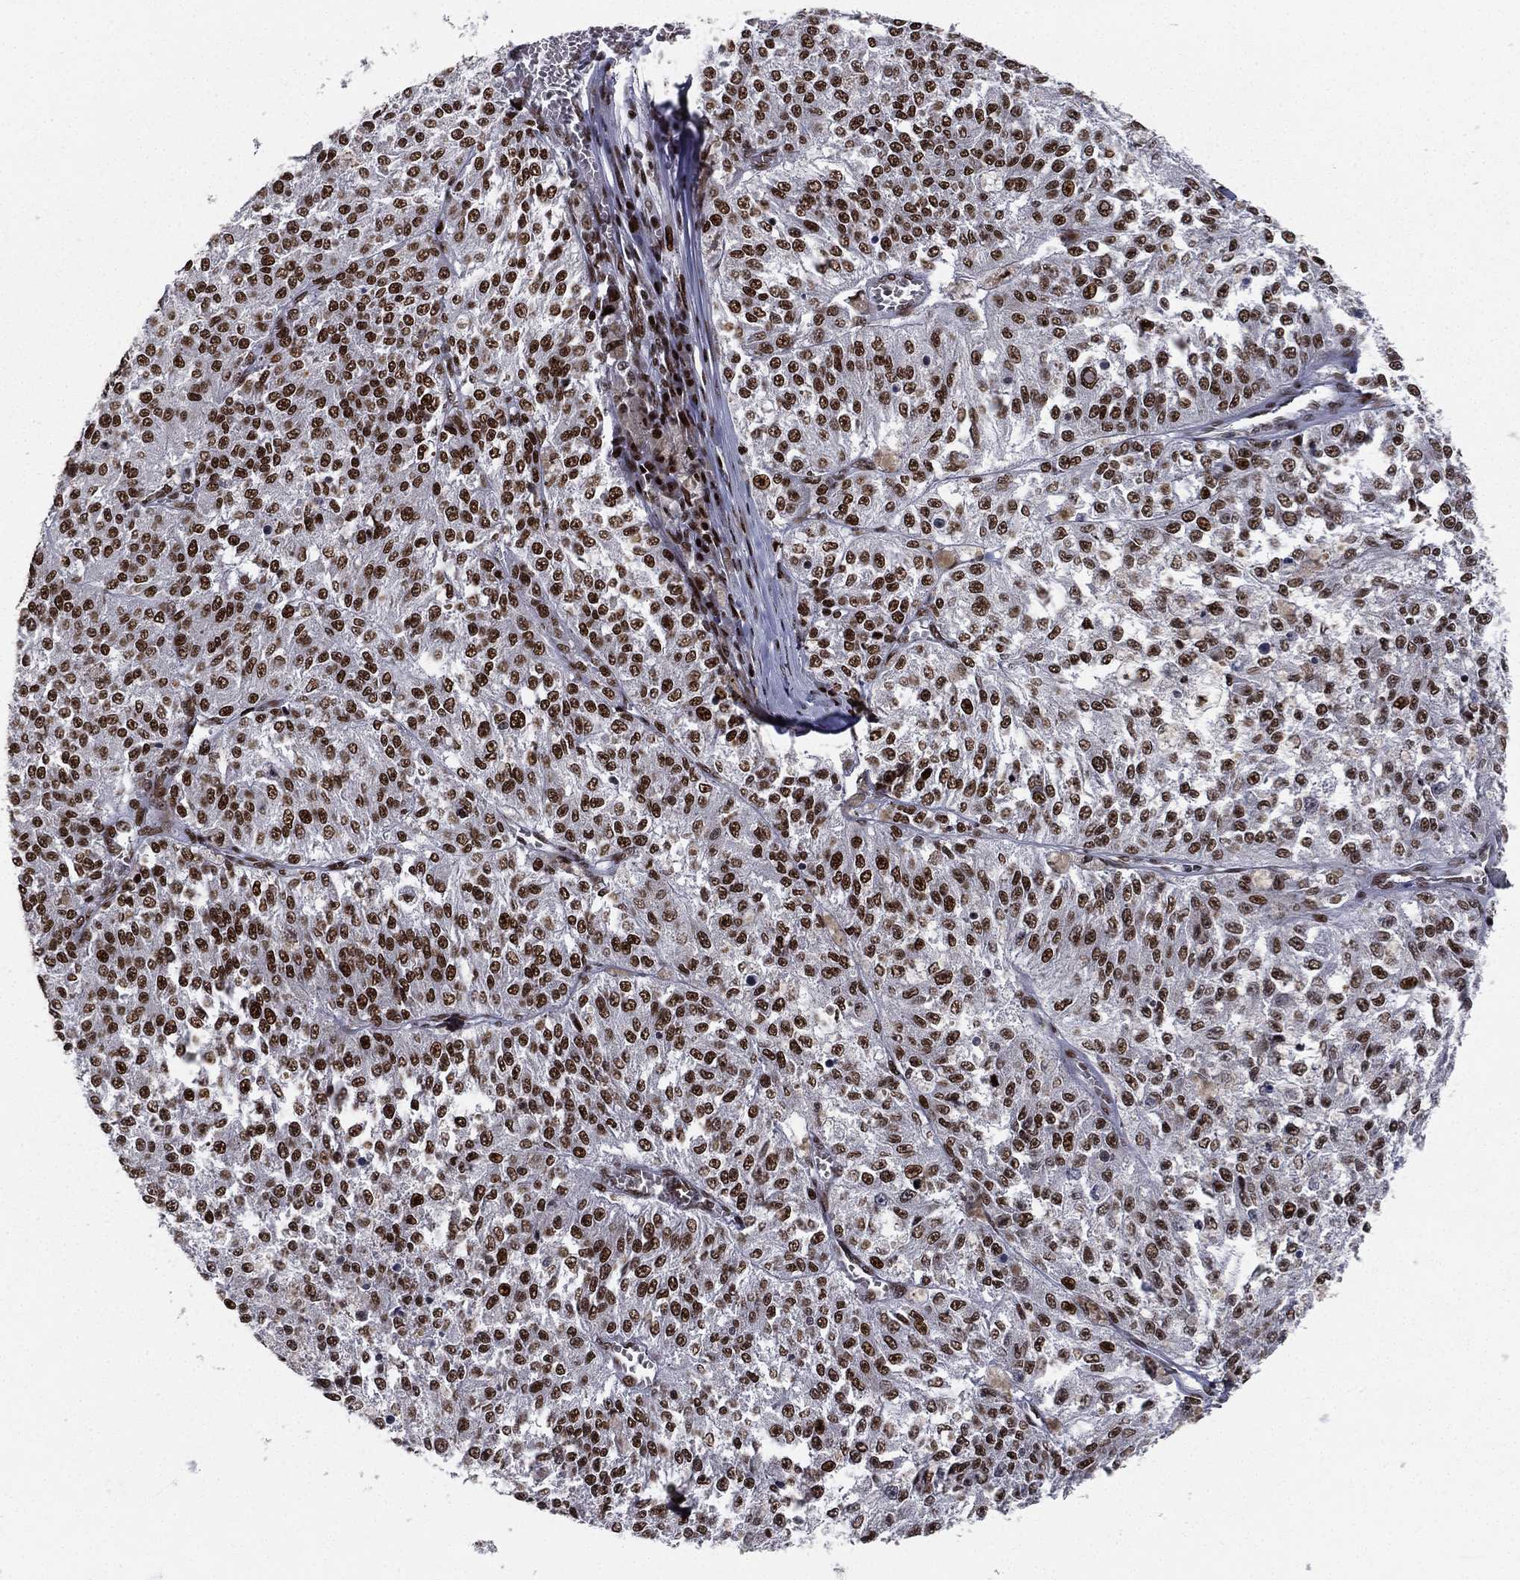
{"staining": {"intensity": "strong", "quantity": ">75%", "location": "nuclear"}, "tissue": "melanoma", "cell_type": "Tumor cells", "image_type": "cancer", "snomed": [{"axis": "morphology", "description": "Malignant melanoma, Metastatic site"}, {"axis": "topography", "description": "Lymph node"}], "caption": "High-power microscopy captured an immunohistochemistry (IHC) image of malignant melanoma (metastatic site), revealing strong nuclear staining in approximately >75% of tumor cells.", "gene": "RTF1", "patient": {"sex": "female", "age": 64}}